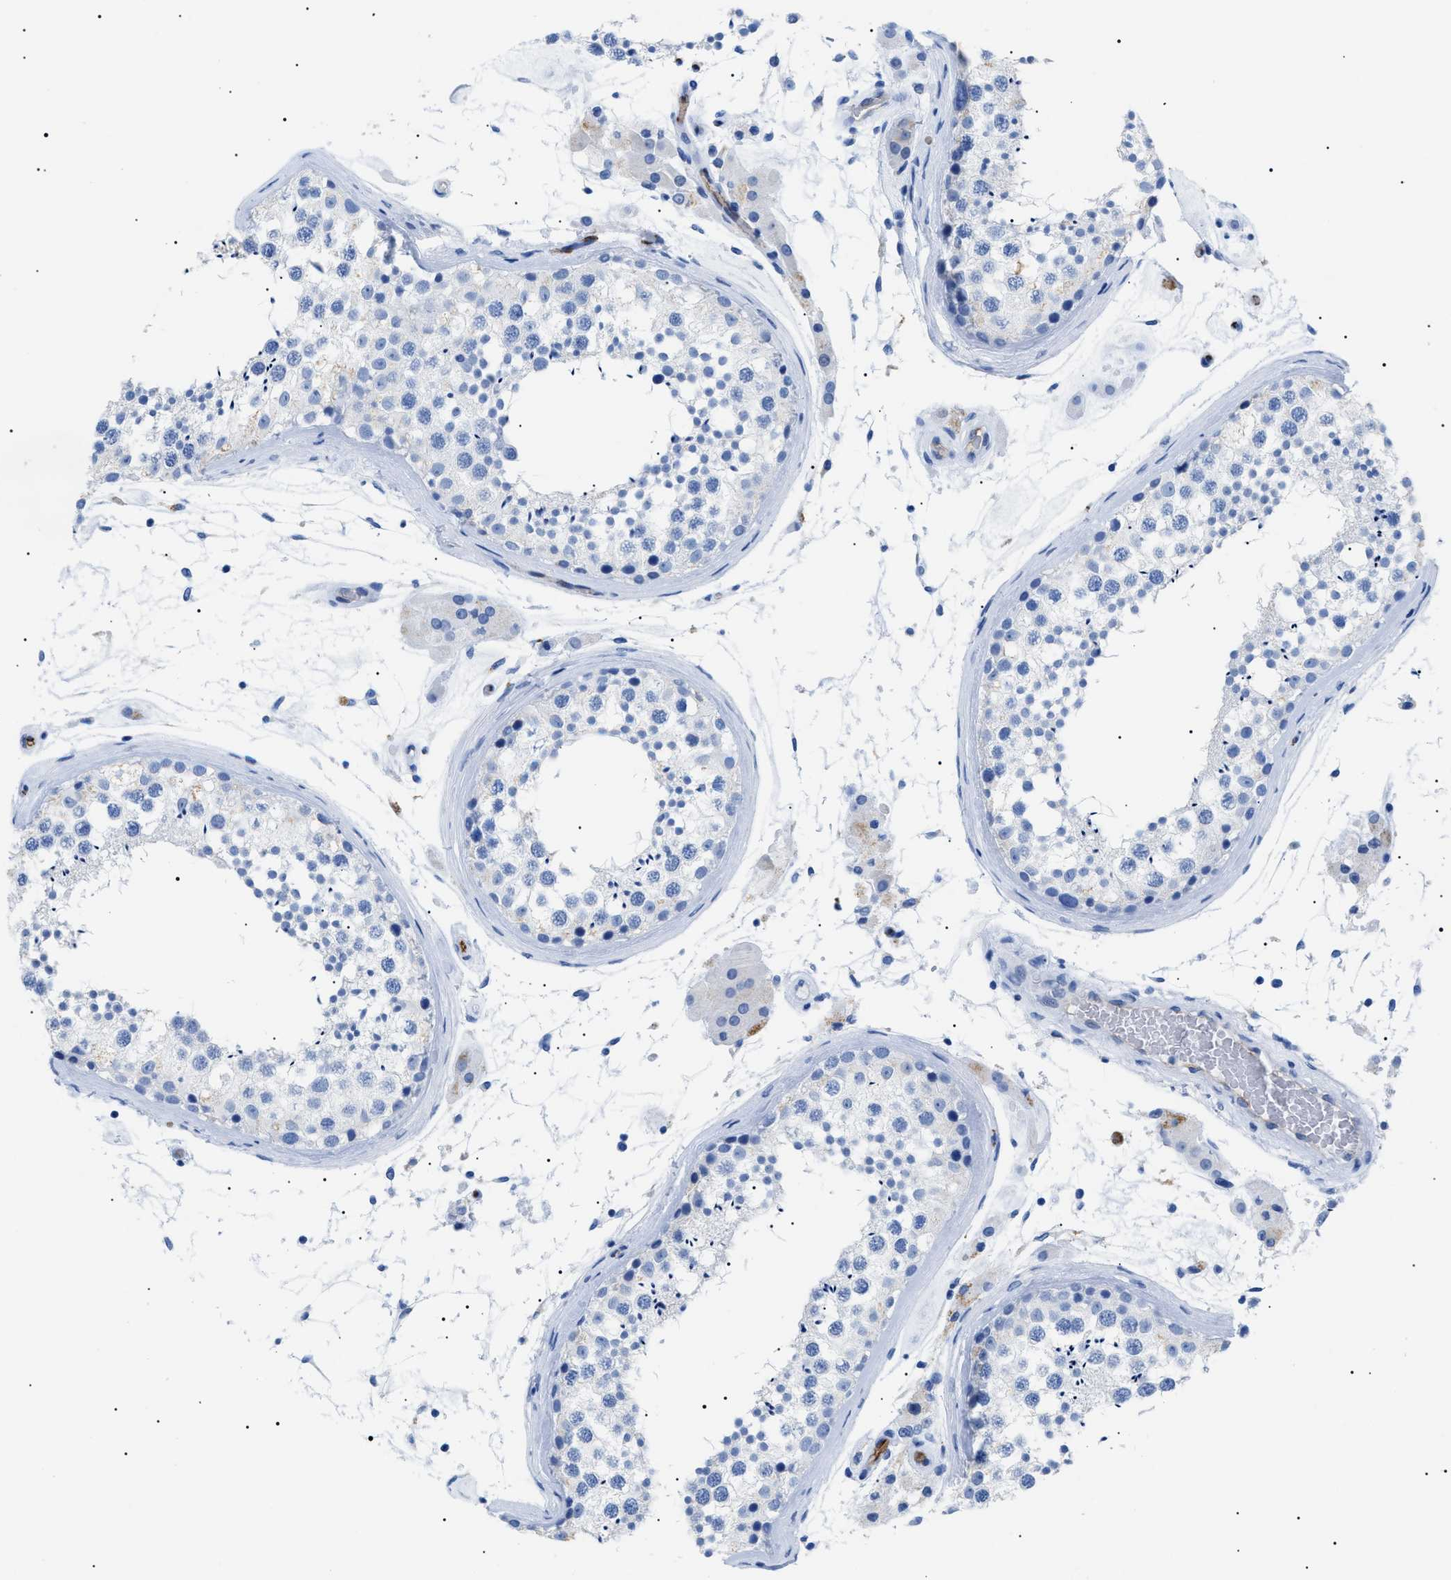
{"staining": {"intensity": "negative", "quantity": "none", "location": "none"}, "tissue": "testis", "cell_type": "Cells in seminiferous ducts", "image_type": "normal", "snomed": [{"axis": "morphology", "description": "Normal tissue, NOS"}, {"axis": "topography", "description": "Testis"}], "caption": "Immunohistochemistry image of normal testis stained for a protein (brown), which demonstrates no expression in cells in seminiferous ducts.", "gene": "PODXL", "patient": {"sex": "male", "age": 46}}